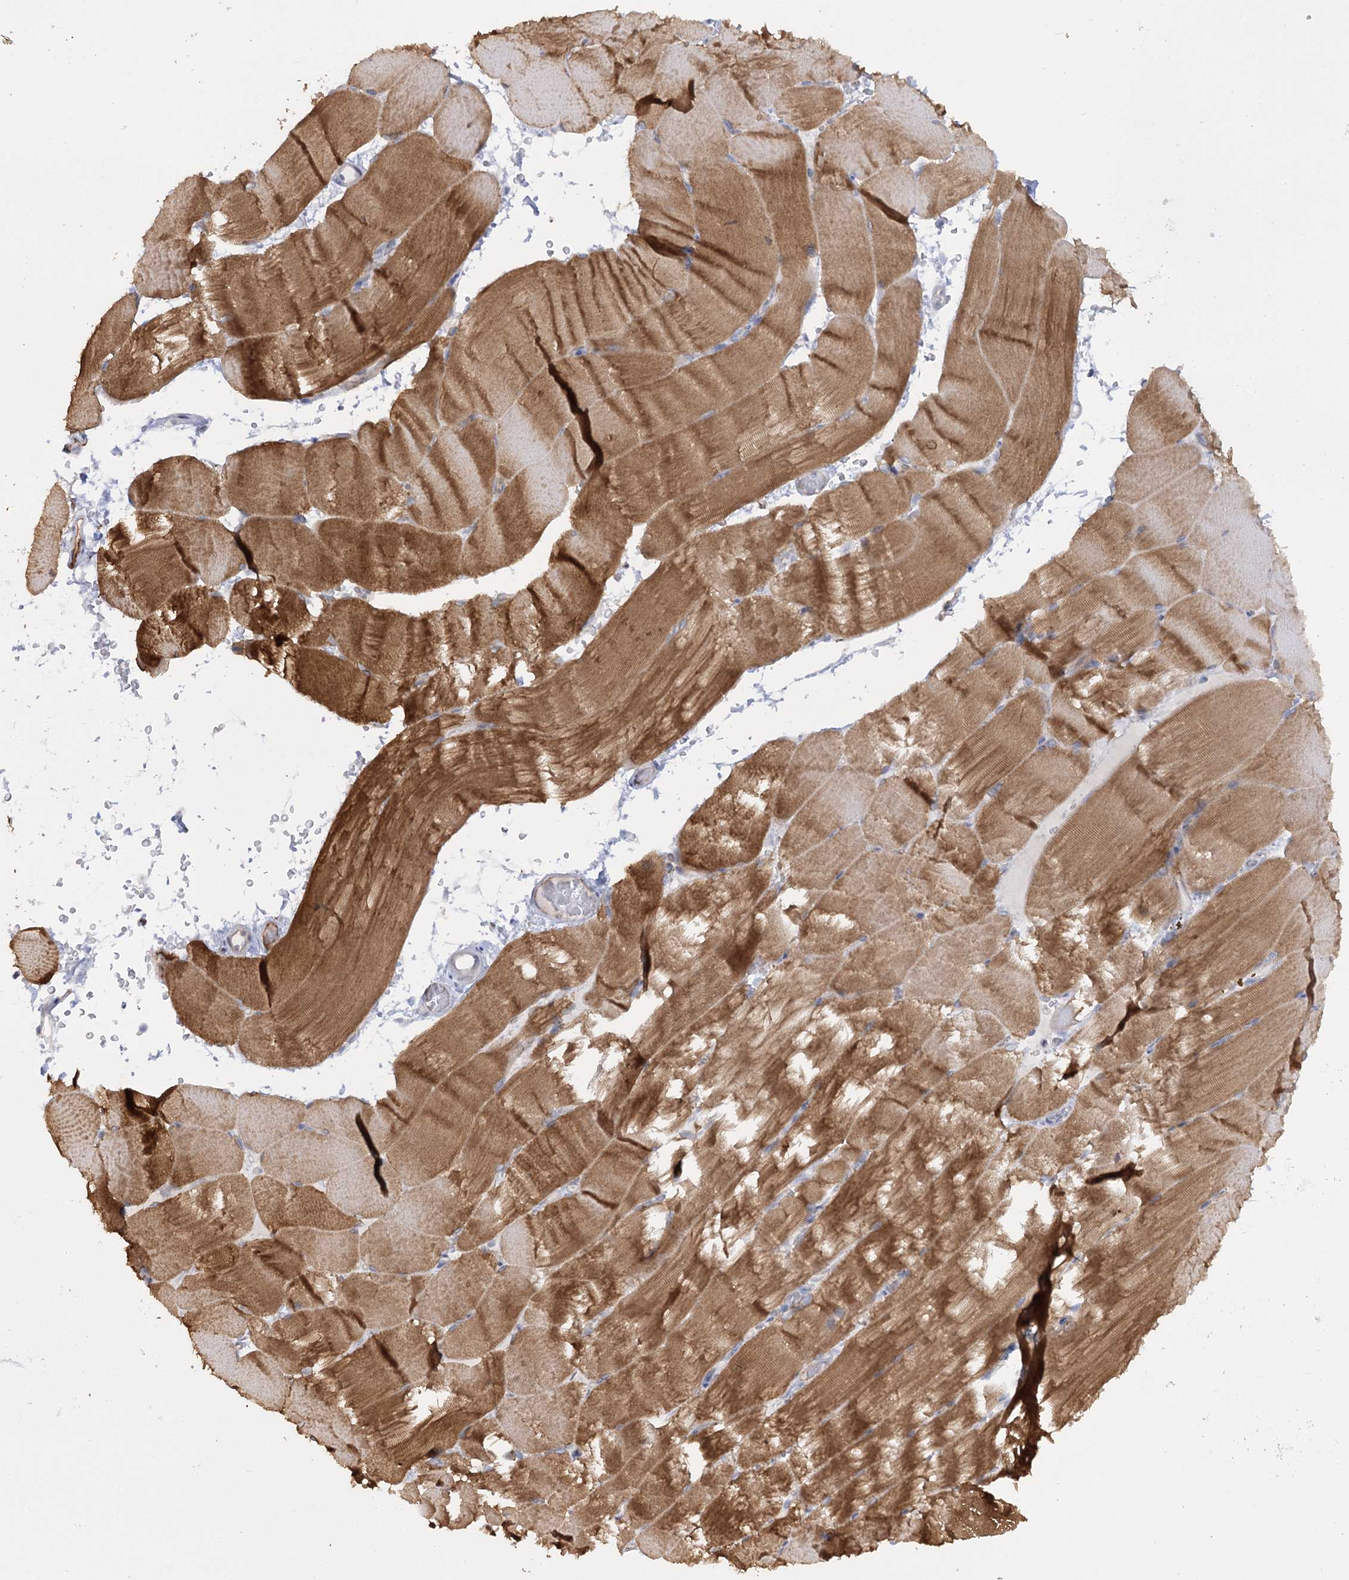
{"staining": {"intensity": "moderate", "quantity": ">75%", "location": "cytoplasmic/membranous"}, "tissue": "skeletal muscle", "cell_type": "Myocytes", "image_type": "normal", "snomed": [{"axis": "morphology", "description": "Normal tissue, NOS"}, {"axis": "topography", "description": "Skeletal muscle"}, {"axis": "topography", "description": "Parathyroid gland"}], "caption": "Immunohistochemical staining of benign skeletal muscle displays >75% levels of moderate cytoplasmic/membranous protein expression in about >75% of myocytes.", "gene": "PIWIL4", "patient": {"sex": "female", "age": 37}}